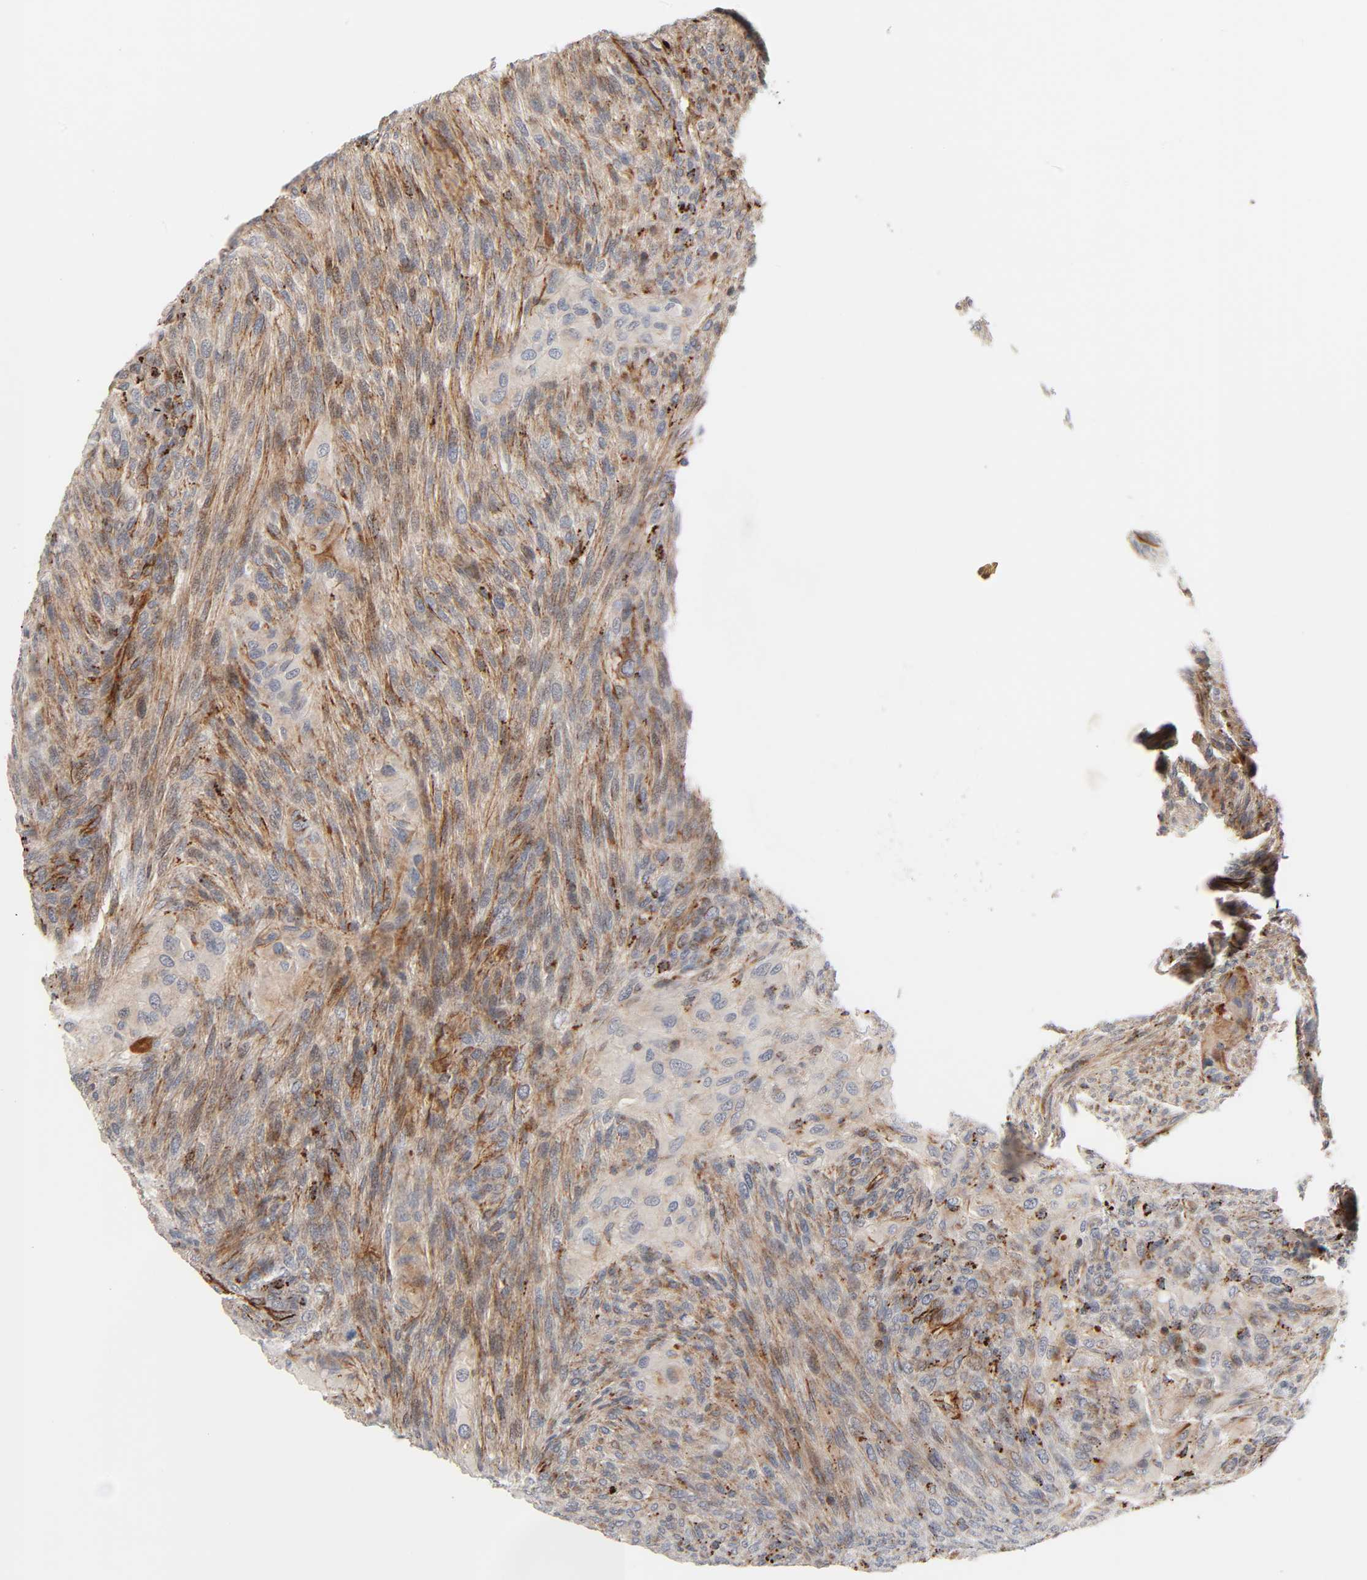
{"staining": {"intensity": "moderate", "quantity": ">75%", "location": "cytoplasmic/membranous"}, "tissue": "glioma", "cell_type": "Tumor cells", "image_type": "cancer", "snomed": [{"axis": "morphology", "description": "Glioma, malignant, High grade"}, {"axis": "topography", "description": "Cerebral cortex"}], "caption": "Immunohistochemistry (IHC) micrograph of glioma stained for a protein (brown), which demonstrates medium levels of moderate cytoplasmic/membranous staining in about >75% of tumor cells.", "gene": "REEP6", "patient": {"sex": "female", "age": 55}}